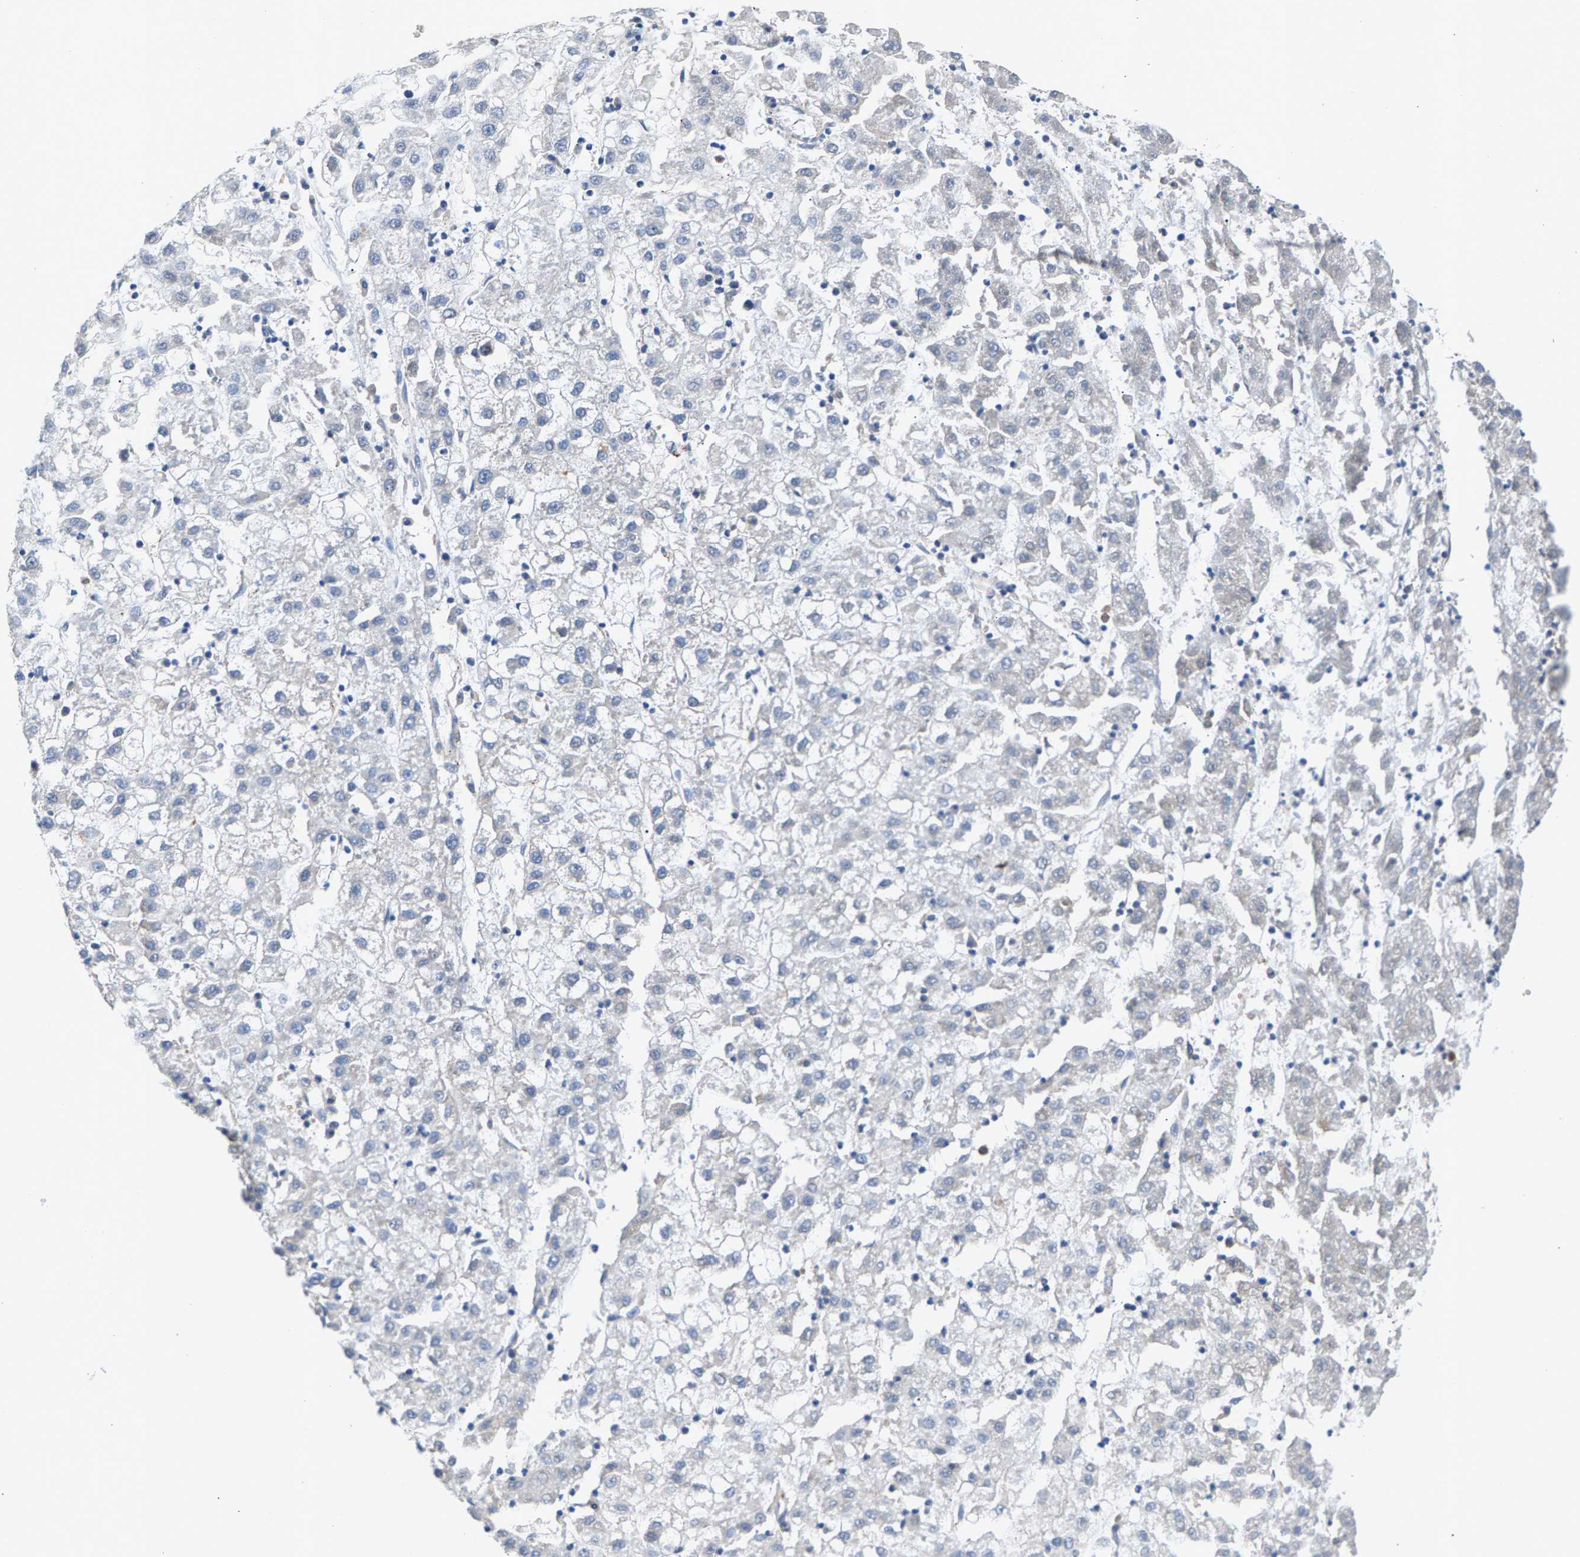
{"staining": {"intensity": "negative", "quantity": "none", "location": "none"}, "tissue": "liver cancer", "cell_type": "Tumor cells", "image_type": "cancer", "snomed": [{"axis": "morphology", "description": "Carcinoma, Hepatocellular, NOS"}, {"axis": "topography", "description": "Liver"}], "caption": "DAB (3,3'-diaminobenzidine) immunohistochemical staining of human liver cancer reveals no significant staining in tumor cells. The staining is performed using DAB brown chromogen with nuclei counter-stained in using hematoxylin.", "gene": "KRTAP27-1", "patient": {"sex": "male", "age": 72}}